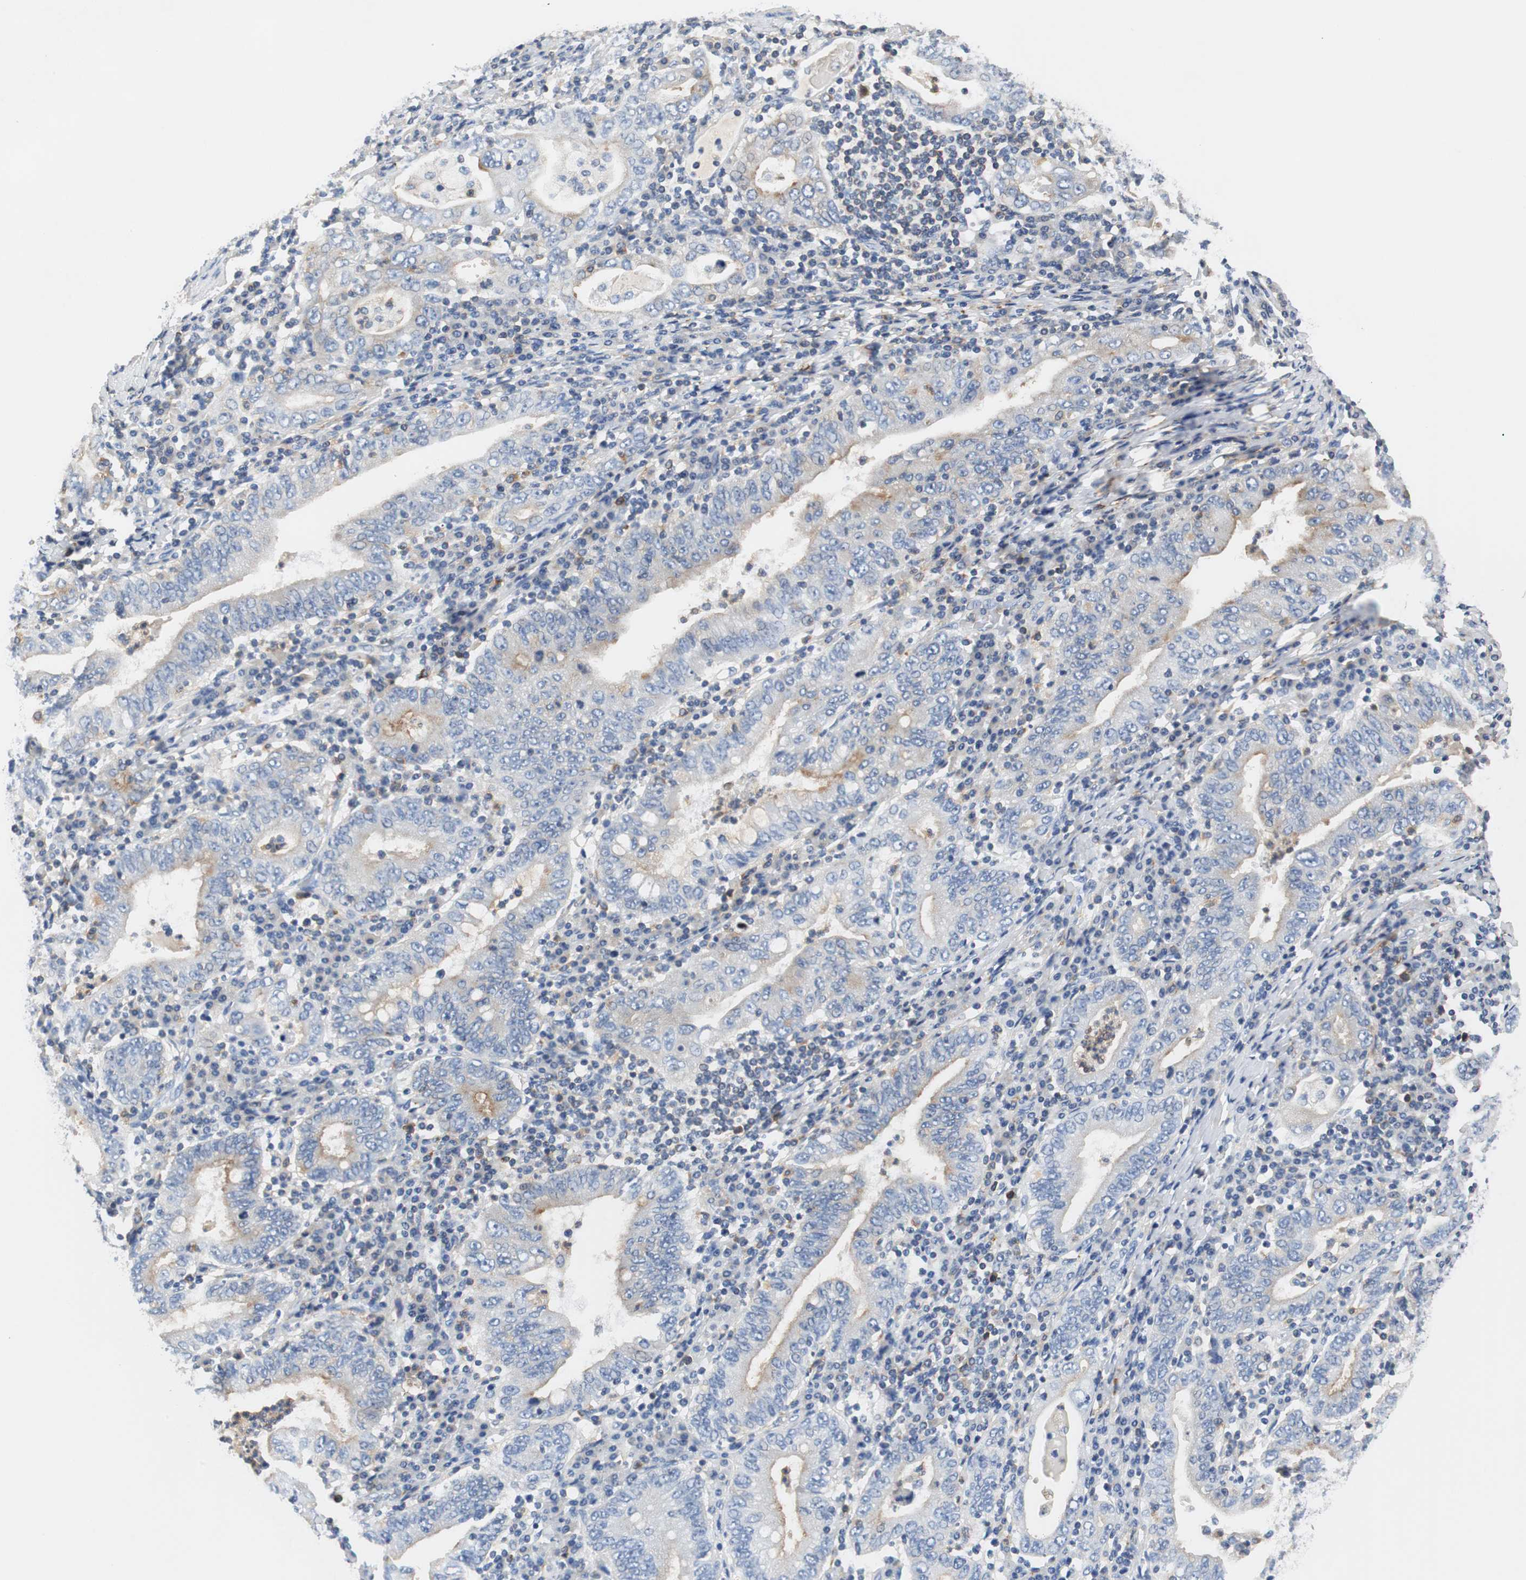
{"staining": {"intensity": "weak", "quantity": "25%-75%", "location": "cytoplasmic/membranous"}, "tissue": "stomach cancer", "cell_type": "Tumor cells", "image_type": "cancer", "snomed": [{"axis": "morphology", "description": "Normal tissue, NOS"}, {"axis": "morphology", "description": "Adenocarcinoma, NOS"}, {"axis": "topography", "description": "Esophagus"}, {"axis": "topography", "description": "Stomach, upper"}, {"axis": "topography", "description": "Peripheral nerve tissue"}], "caption": "About 25%-75% of tumor cells in human stomach adenocarcinoma reveal weak cytoplasmic/membranous protein positivity as visualized by brown immunohistochemical staining.", "gene": "VAMP8", "patient": {"sex": "male", "age": 62}}